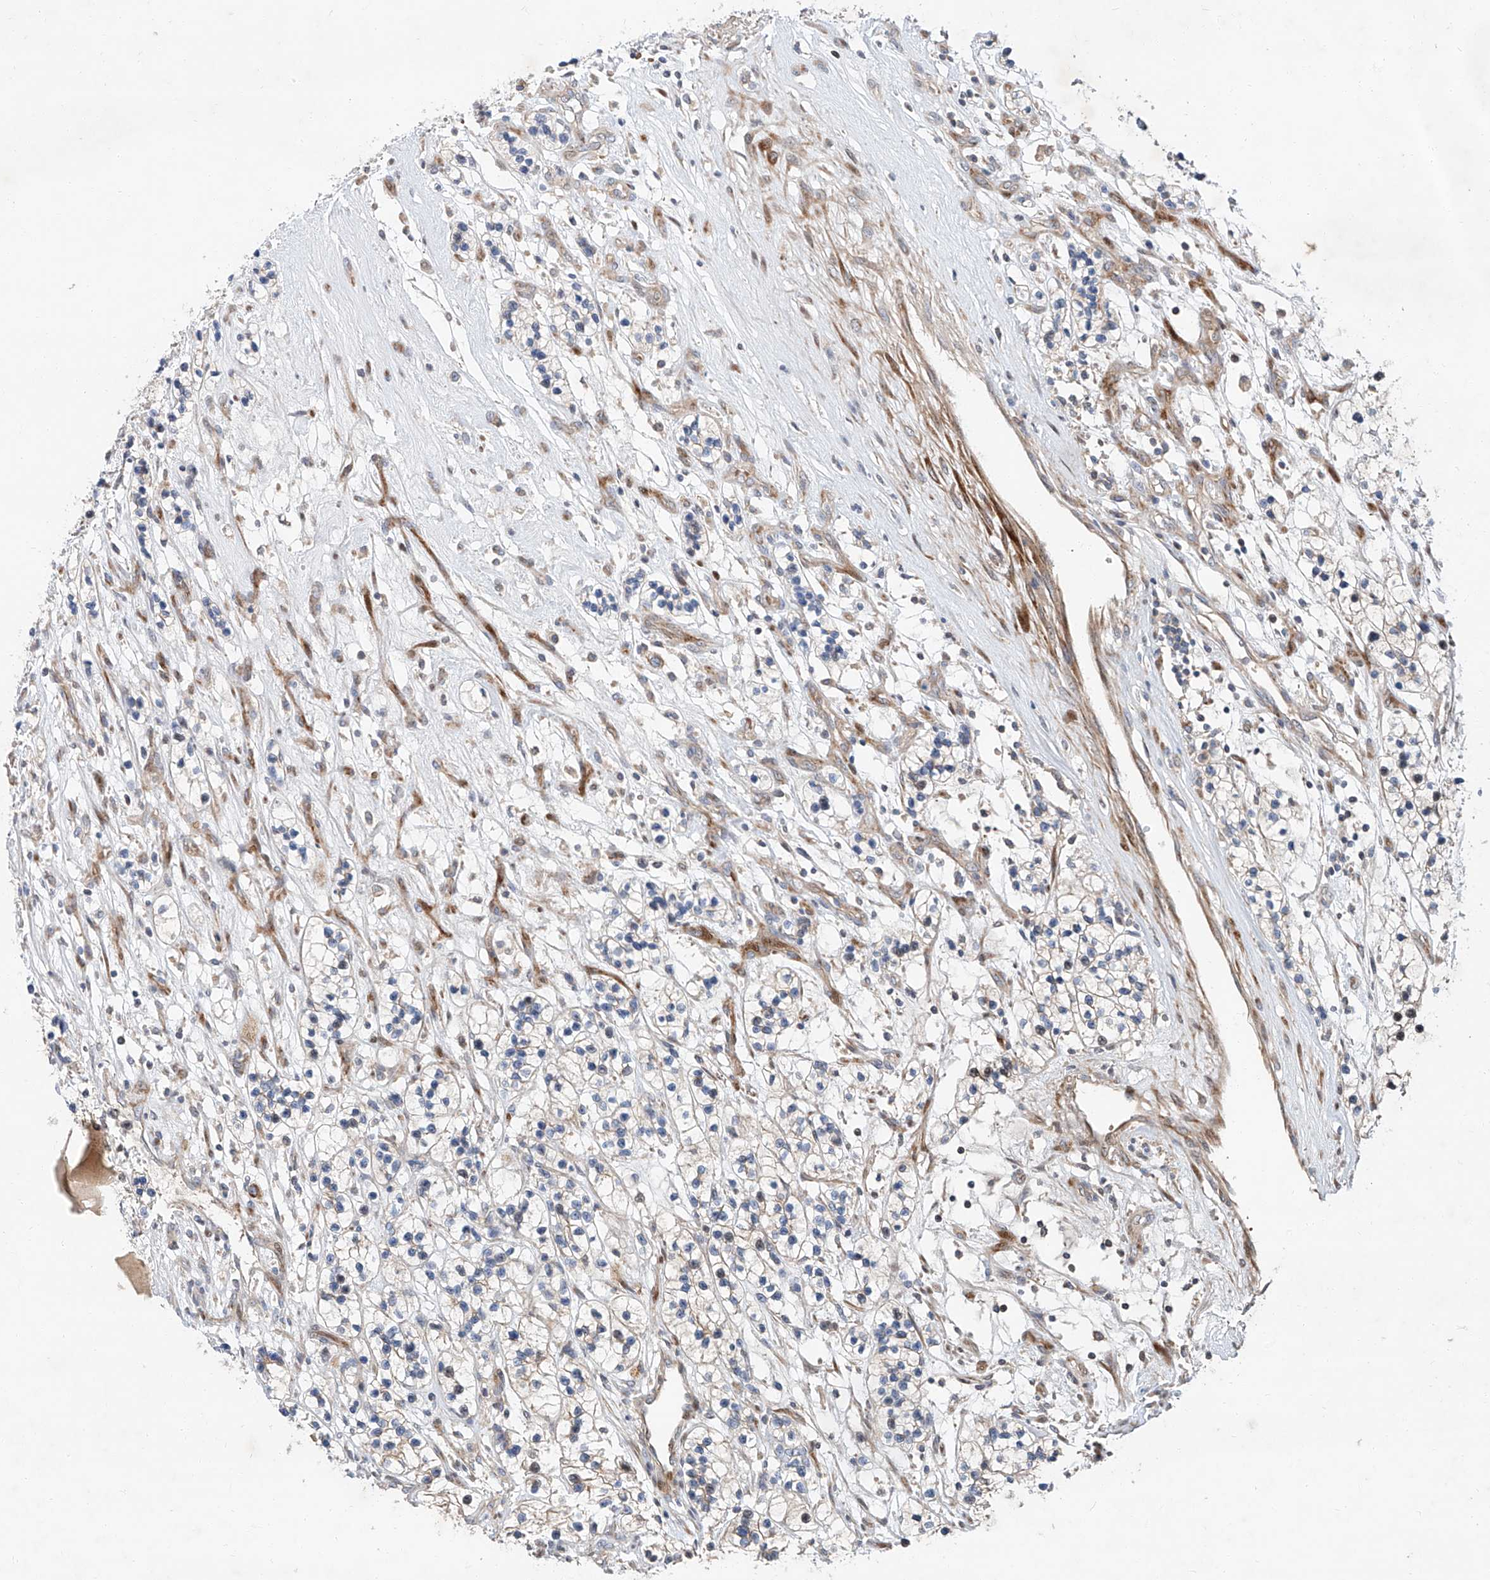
{"staining": {"intensity": "negative", "quantity": "none", "location": "none"}, "tissue": "renal cancer", "cell_type": "Tumor cells", "image_type": "cancer", "snomed": [{"axis": "morphology", "description": "Adenocarcinoma, NOS"}, {"axis": "topography", "description": "Kidney"}], "caption": "IHC of human adenocarcinoma (renal) exhibits no expression in tumor cells.", "gene": "USF3", "patient": {"sex": "female", "age": 57}}